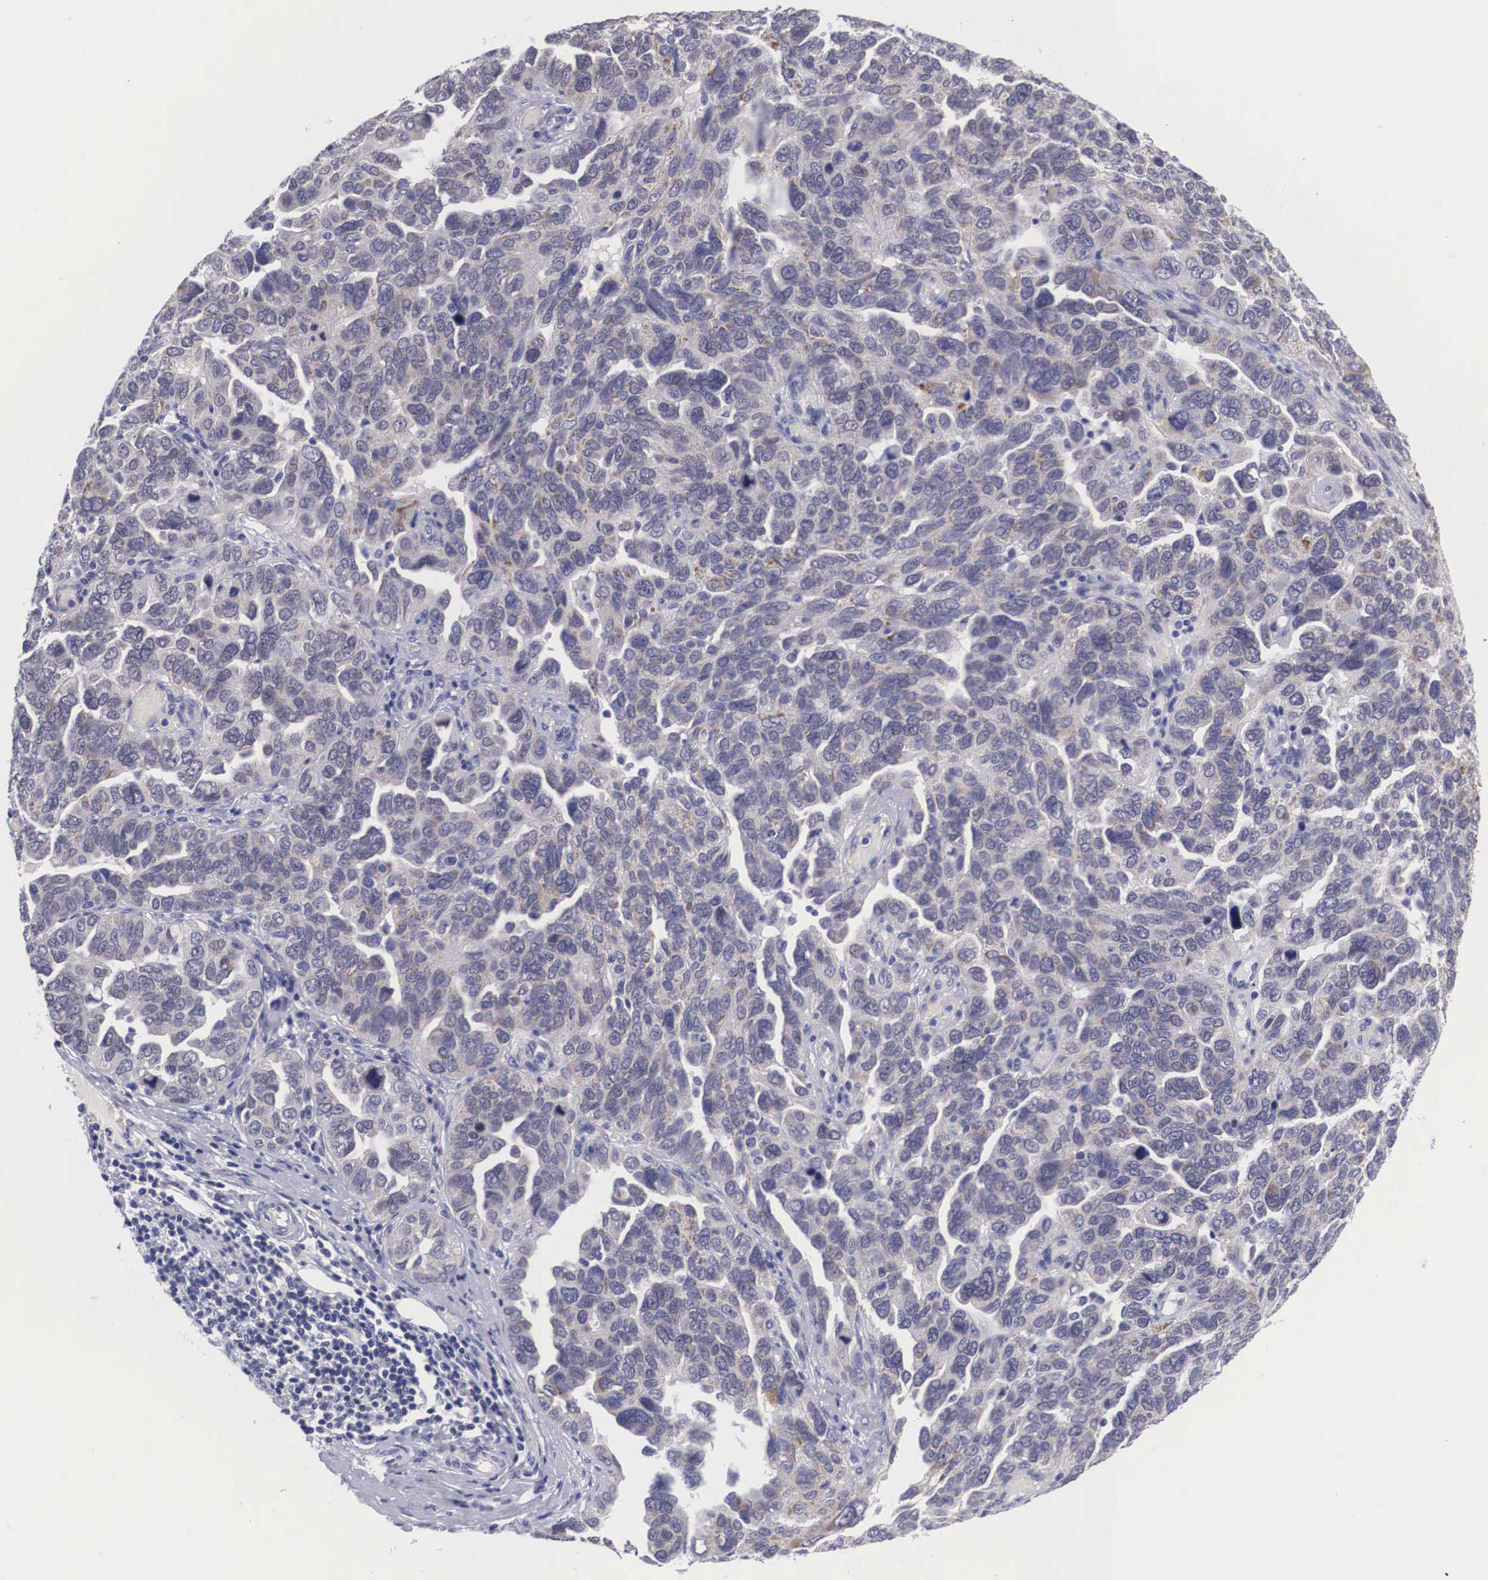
{"staining": {"intensity": "weak", "quantity": "25%-75%", "location": "cytoplasmic/membranous"}, "tissue": "ovarian cancer", "cell_type": "Tumor cells", "image_type": "cancer", "snomed": [{"axis": "morphology", "description": "Cystadenocarcinoma, serous, NOS"}, {"axis": "topography", "description": "Ovary"}], "caption": "IHC (DAB) staining of ovarian serous cystadenocarcinoma displays weak cytoplasmic/membranous protein expression in approximately 25%-75% of tumor cells.", "gene": "SOX11", "patient": {"sex": "female", "age": 64}}